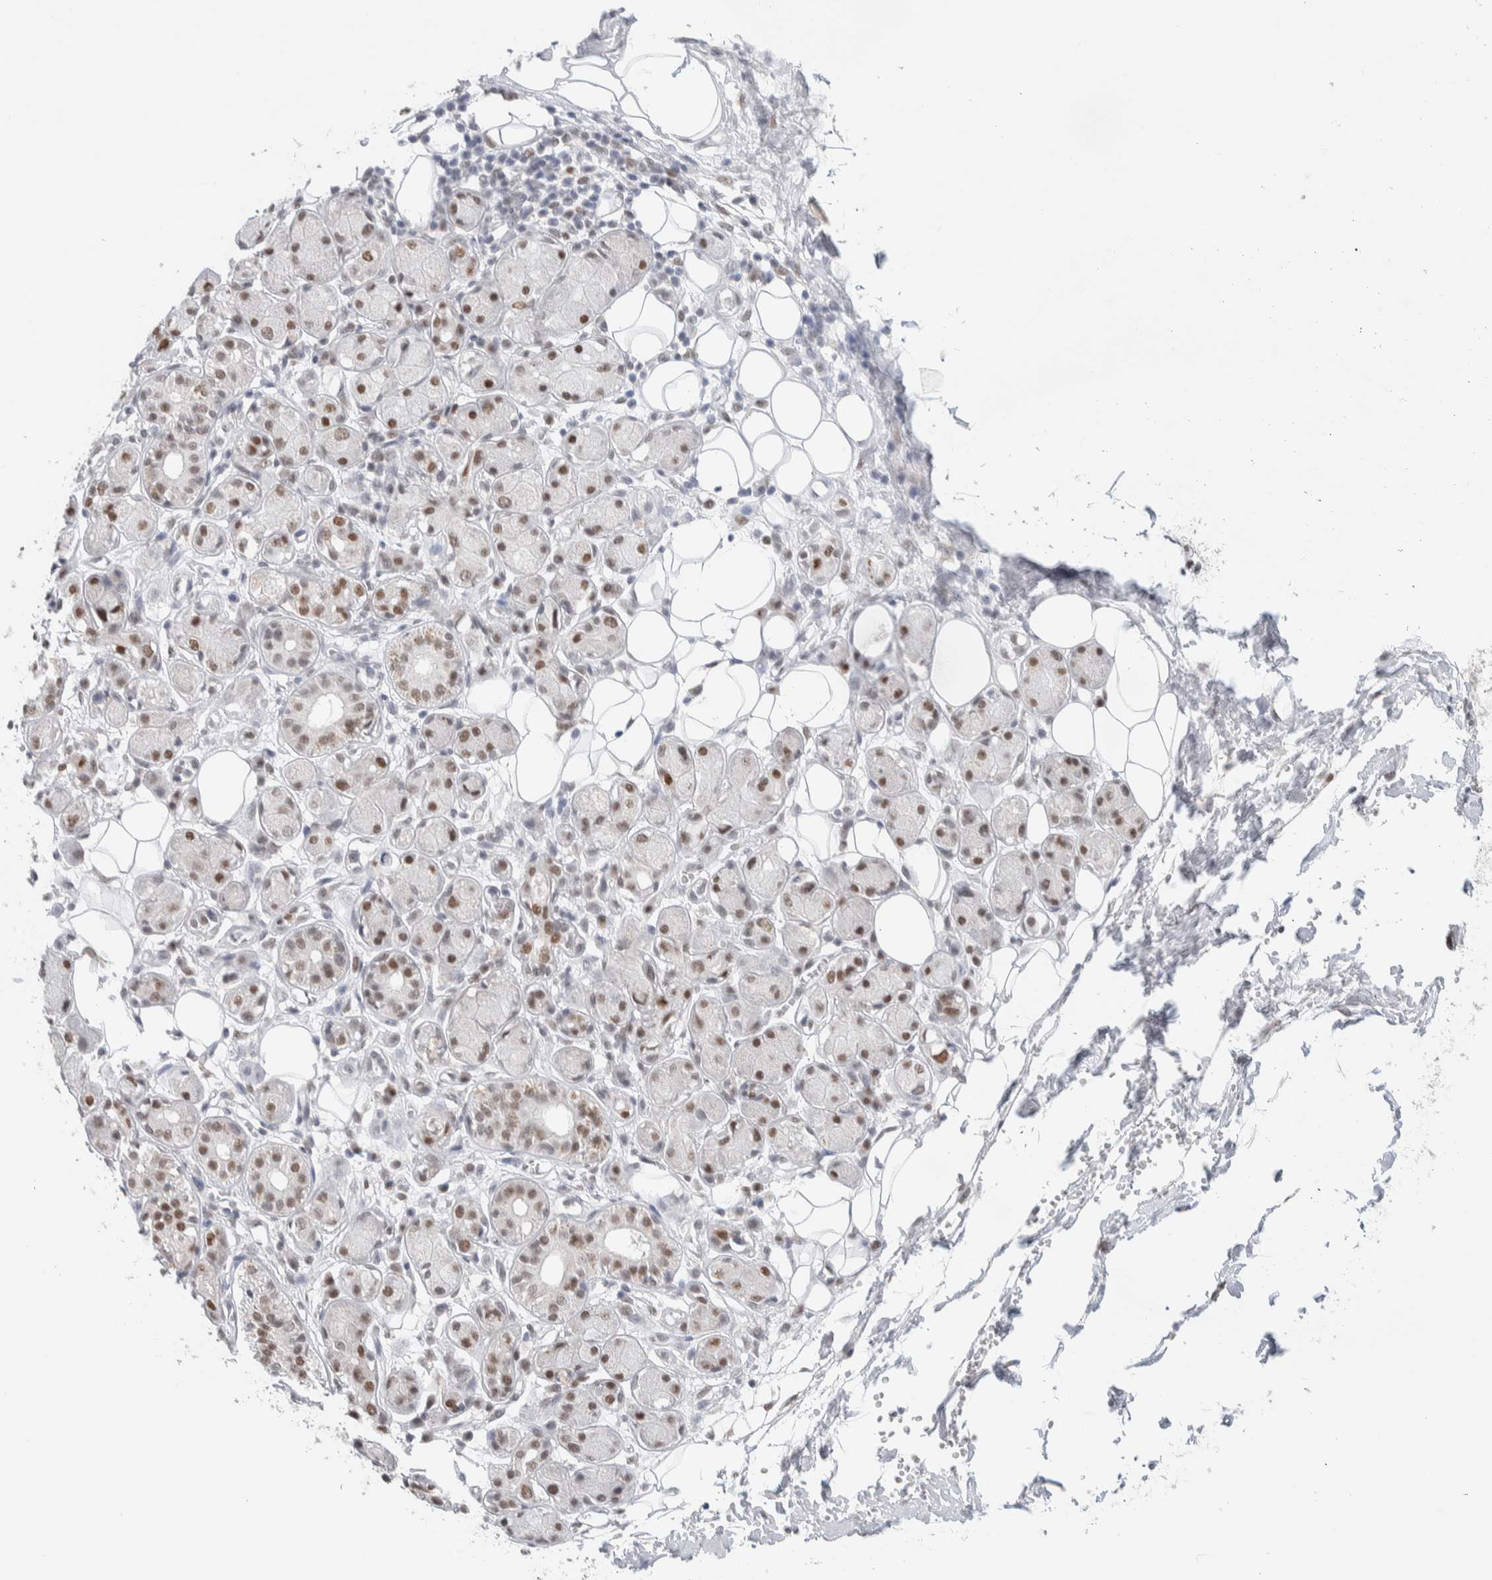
{"staining": {"intensity": "moderate", "quantity": ">75%", "location": "nuclear"}, "tissue": "adipose tissue", "cell_type": "Adipocytes", "image_type": "normal", "snomed": [{"axis": "morphology", "description": "Normal tissue, NOS"}, {"axis": "morphology", "description": "Inflammation, NOS"}, {"axis": "topography", "description": "Vascular tissue"}, {"axis": "topography", "description": "Salivary gland"}], "caption": "The immunohistochemical stain highlights moderate nuclear expression in adipocytes of benign adipose tissue.", "gene": "PRMT1", "patient": {"sex": "female", "age": 75}}